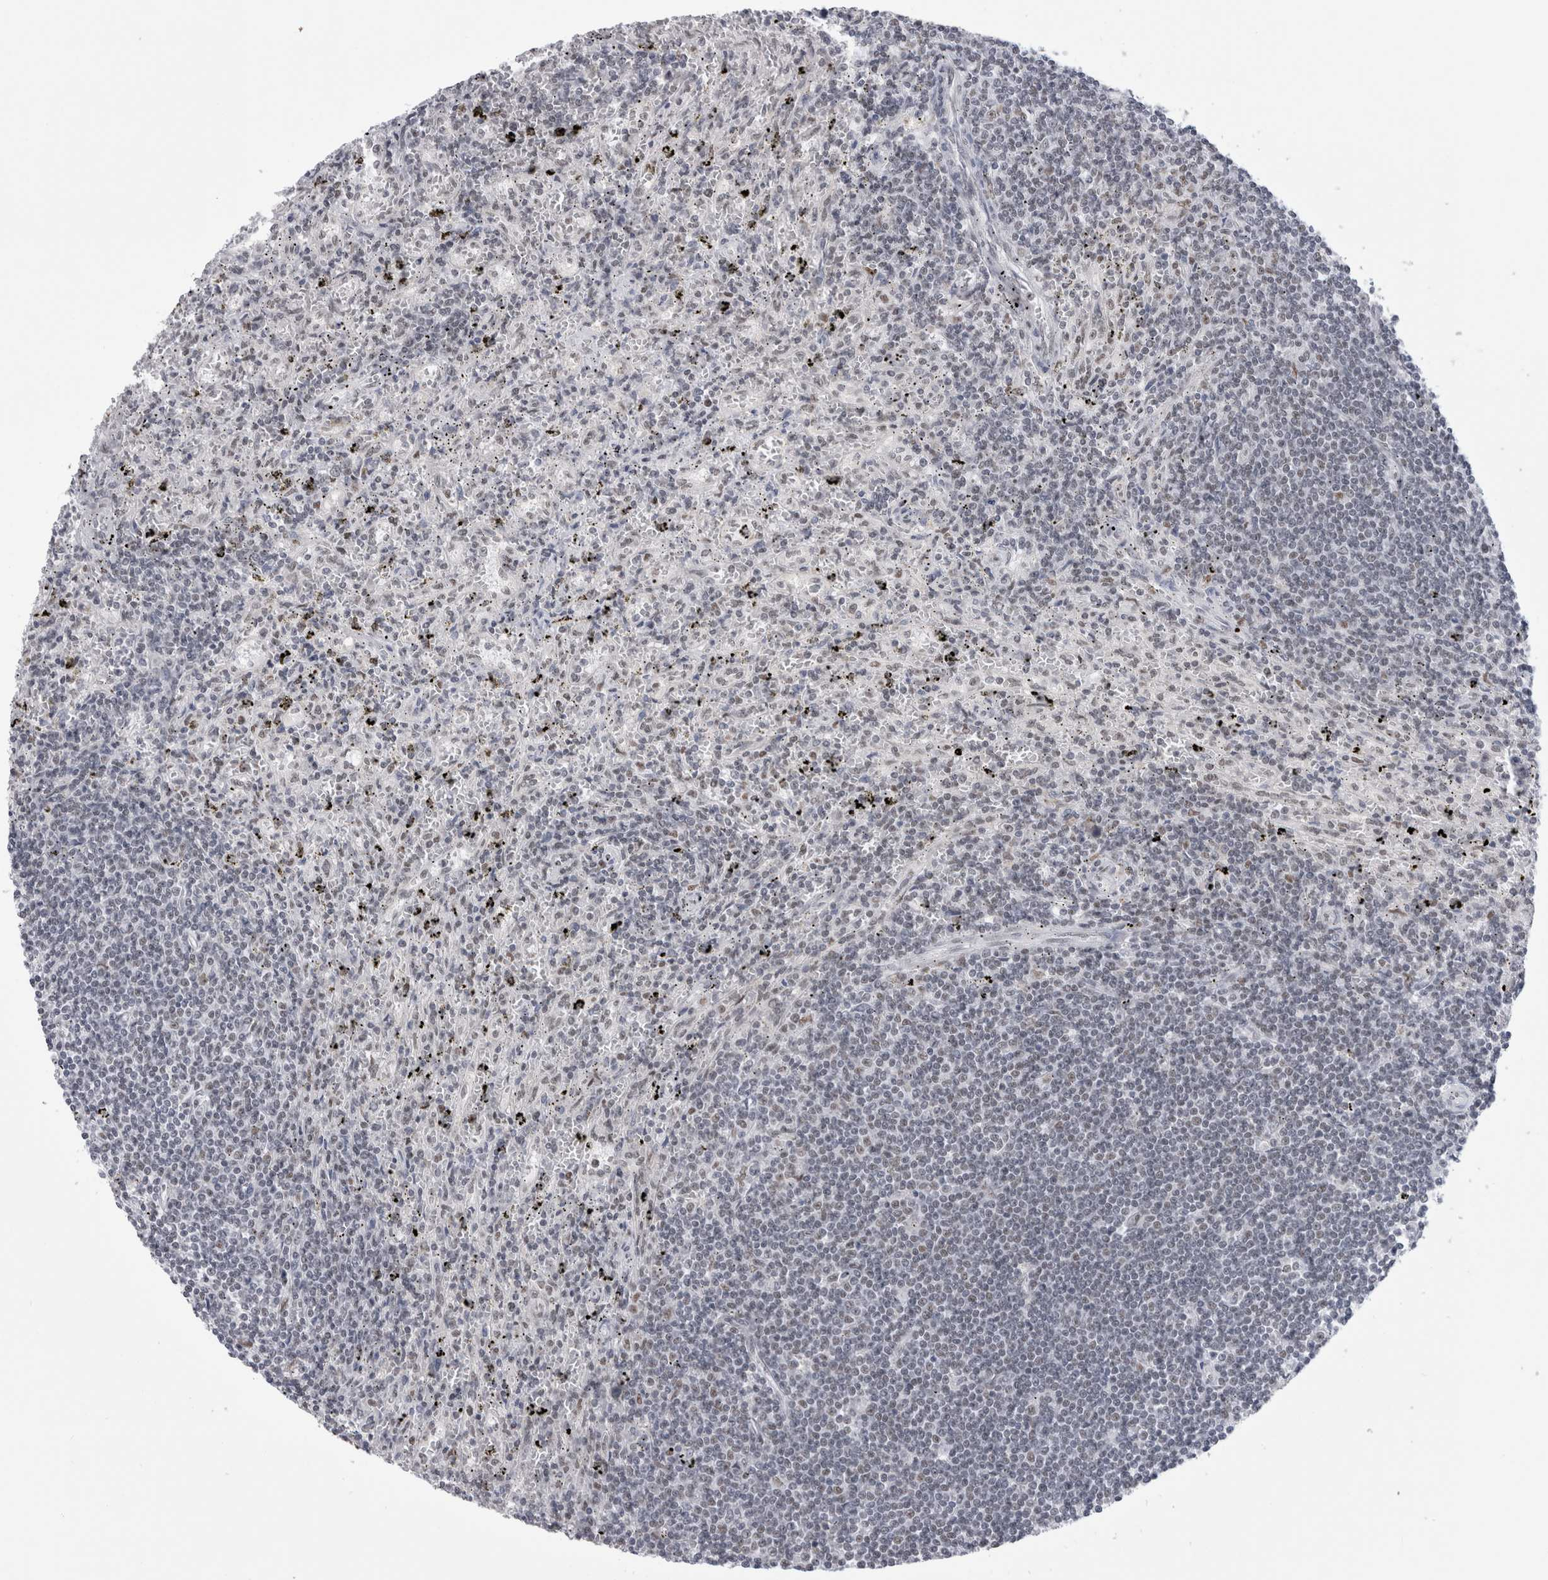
{"staining": {"intensity": "negative", "quantity": "none", "location": "none"}, "tissue": "lymphoma", "cell_type": "Tumor cells", "image_type": "cancer", "snomed": [{"axis": "morphology", "description": "Malignant lymphoma, non-Hodgkin's type, Low grade"}, {"axis": "topography", "description": "Spleen"}], "caption": "Immunohistochemistry micrograph of neoplastic tissue: human malignant lymphoma, non-Hodgkin's type (low-grade) stained with DAB (3,3'-diaminobenzidine) reveals no significant protein positivity in tumor cells.", "gene": "API5", "patient": {"sex": "male", "age": 76}}